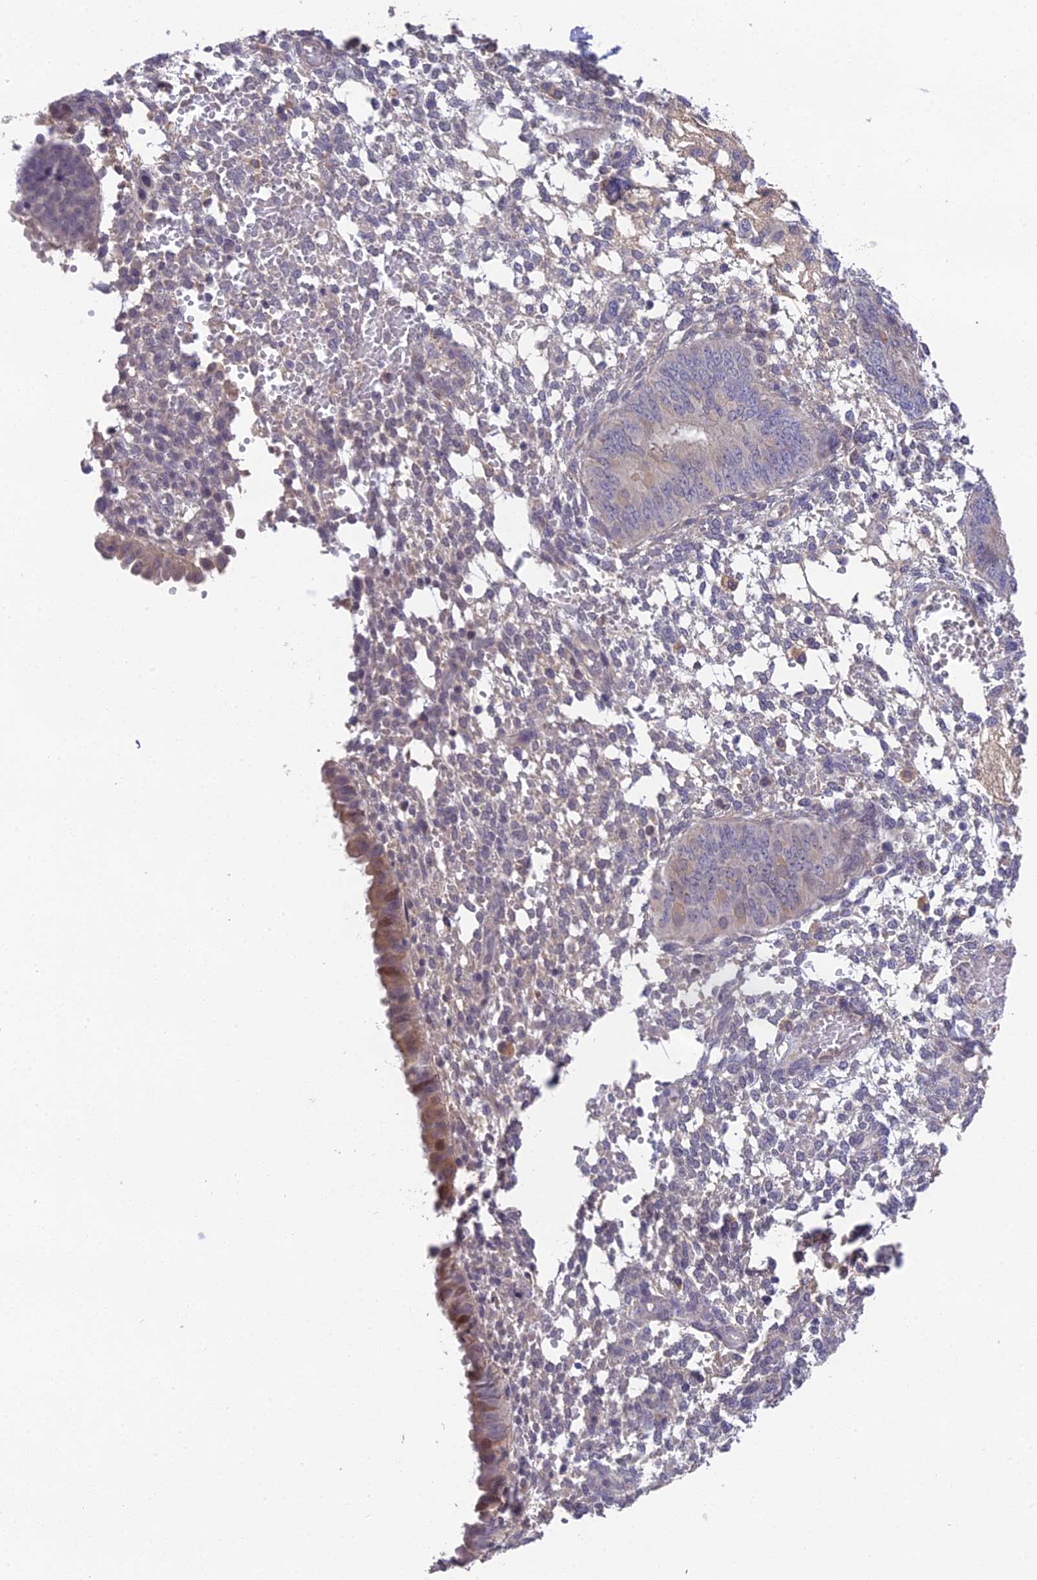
{"staining": {"intensity": "negative", "quantity": "none", "location": "none"}, "tissue": "endometrium", "cell_type": "Cells in endometrial stroma", "image_type": "normal", "snomed": [{"axis": "morphology", "description": "Normal tissue, NOS"}, {"axis": "topography", "description": "Endometrium"}], "caption": "DAB (3,3'-diaminobenzidine) immunohistochemical staining of benign human endometrium reveals no significant positivity in cells in endometrial stroma.", "gene": "PUS10", "patient": {"sex": "female", "age": 49}}